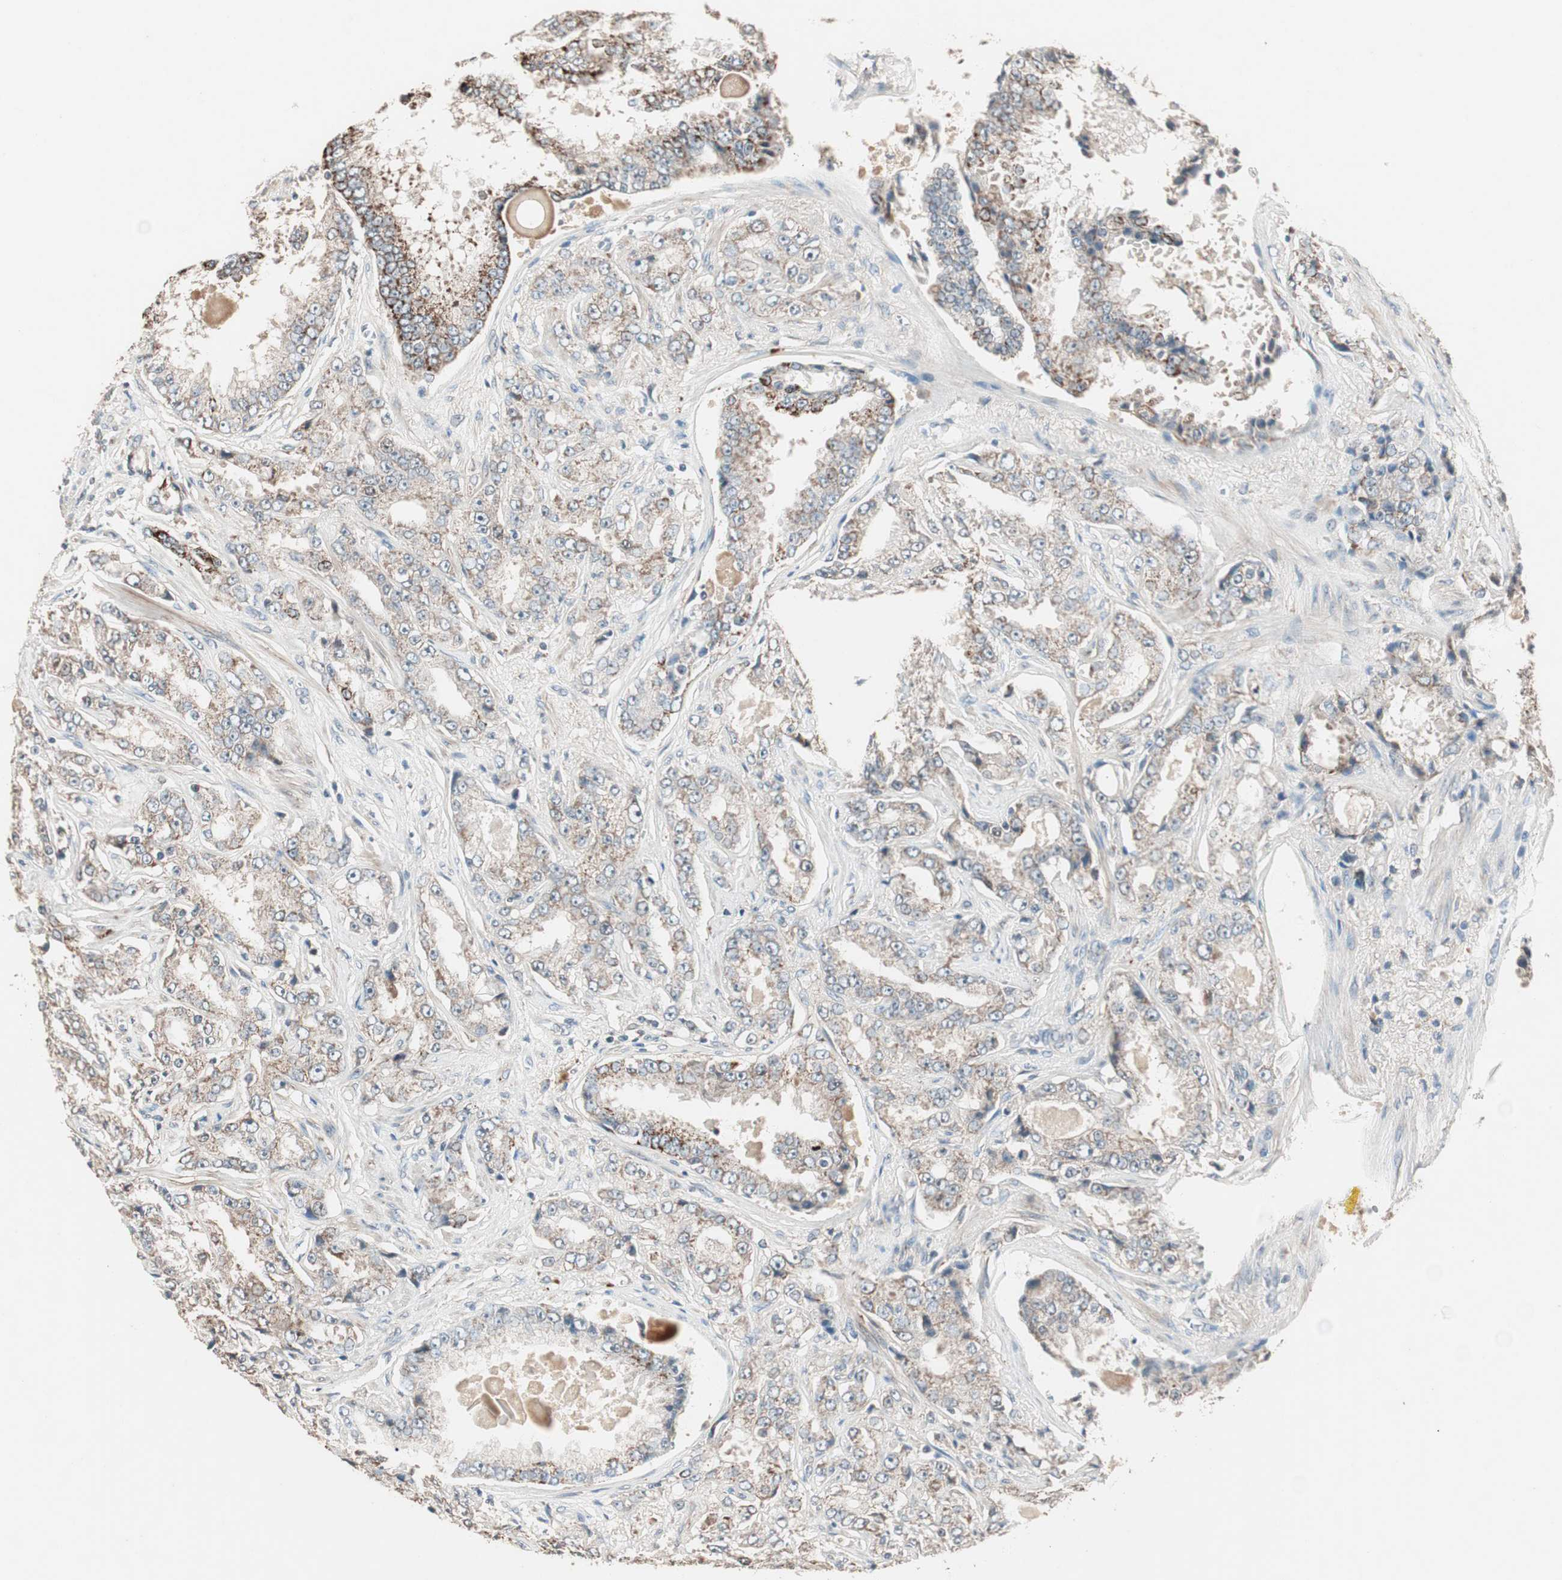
{"staining": {"intensity": "weak", "quantity": ">75%", "location": "cytoplasmic/membranous"}, "tissue": "prostate cancer", "cell_type": "Tumor cells", "image_type": "cancer", "snomed": [{"axis": "morphology", "description": "Adenocarcinoma, High grade"}, {"axis": "topography", "description": "Prostate"}], "caption": "DAB immunohistochemical staining of human prostate high-grade adenocarcinoma exhibits weak cytoplasmic/membranous protein expression in approximately >75% of tumor cells.", "gene": "NFRKB", "patient": {"sex": "male", "age": 73}}